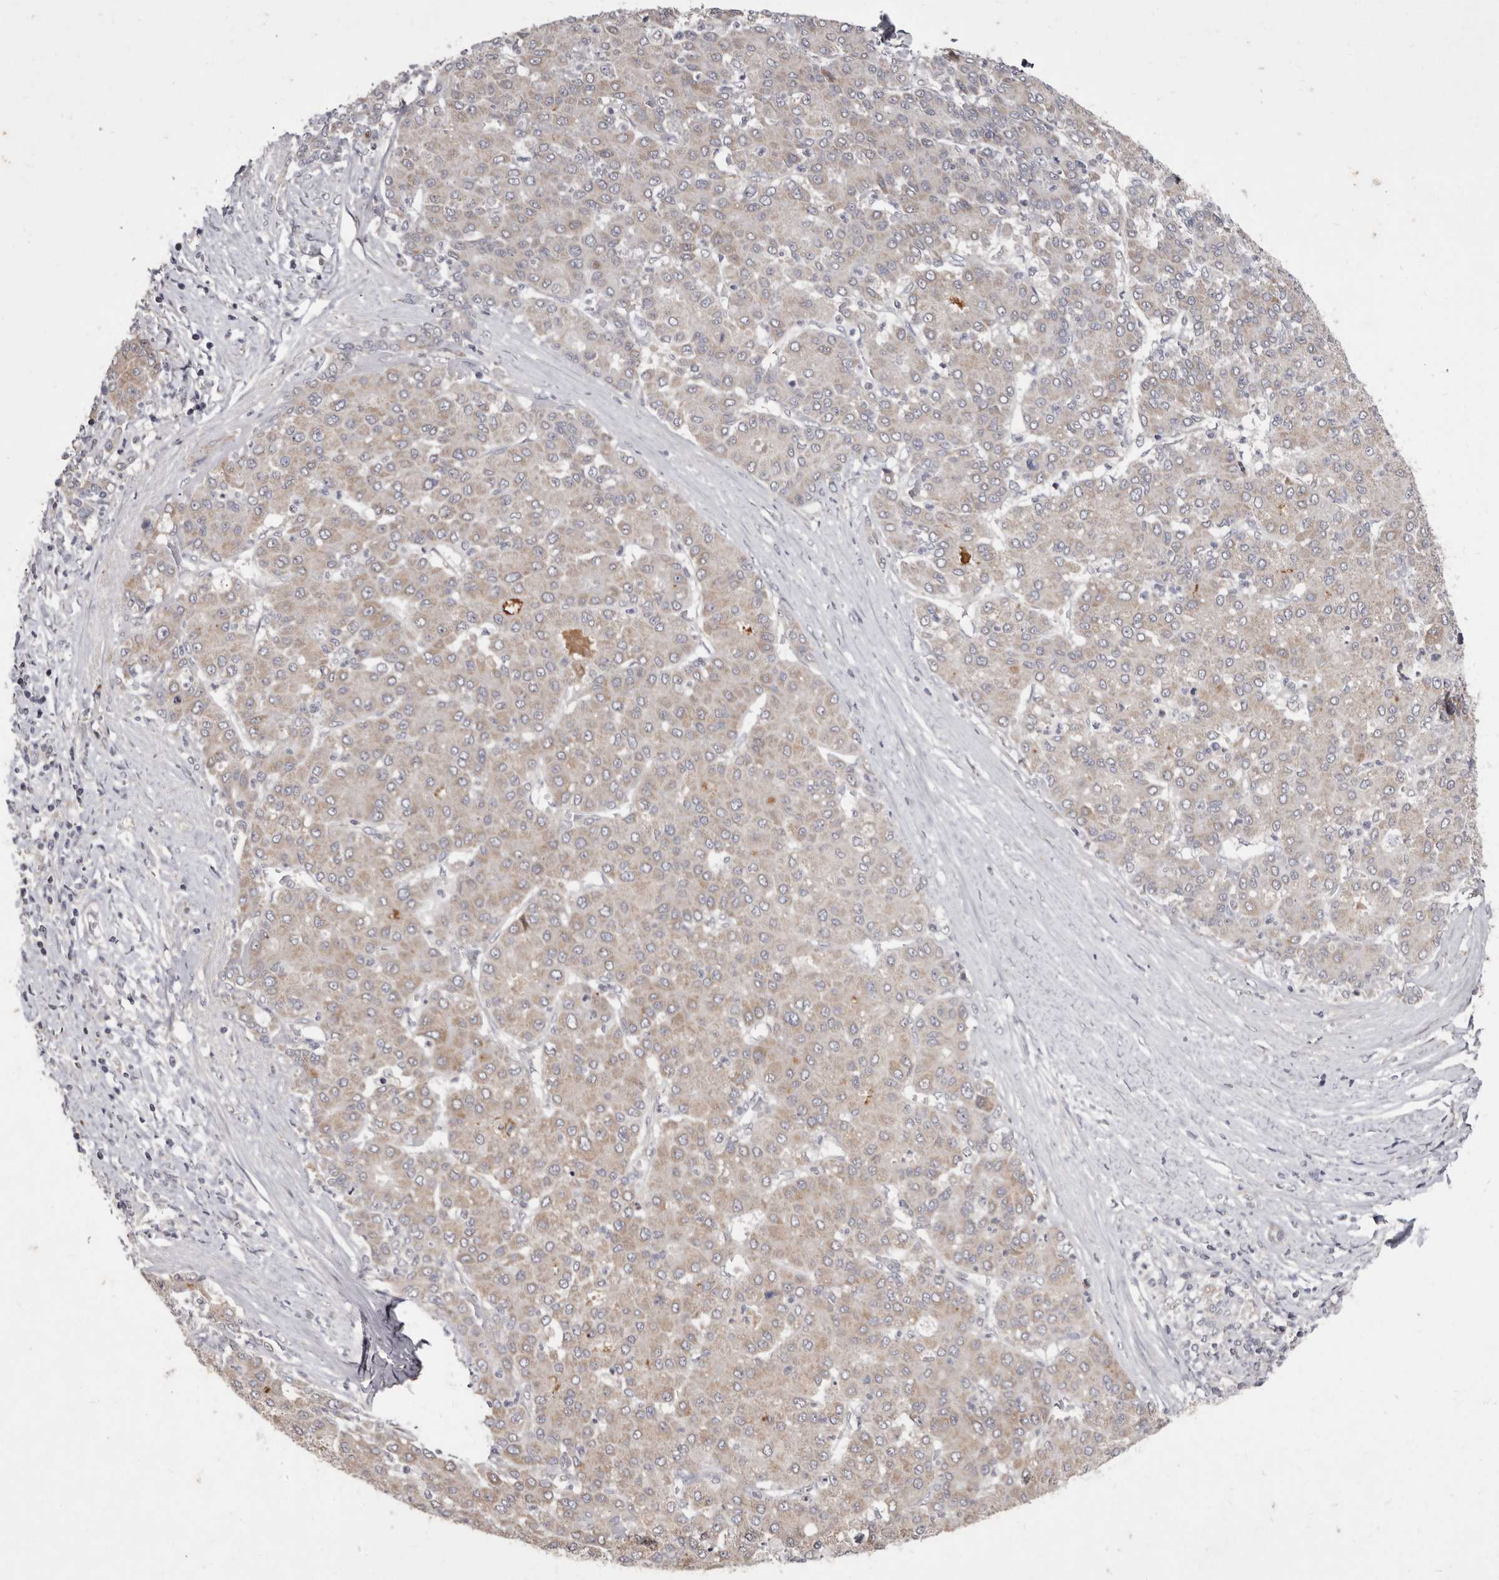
{"staining": {"intensity": "weak", "quantity": "25%-75%", "location": "cytoplasmic/membranous"}, "tissue": "liver cancer", "cell_type": "Tumor cells", "image_type": "cancer", "snomed": [{"axis": "morphology", "description": "Carcinoma, Hepatocellular, NOS"}, {"axis": "topography", "description": "Liver"}], "caption": "Protein staining of hepatocellular carcinoma (liver) tissue displays weak cytoplasmic/membranous staining in about 25%-75% of tumor cells.", "gene": "FLAD1", "patient": {"sex": "male", "age": 65}}